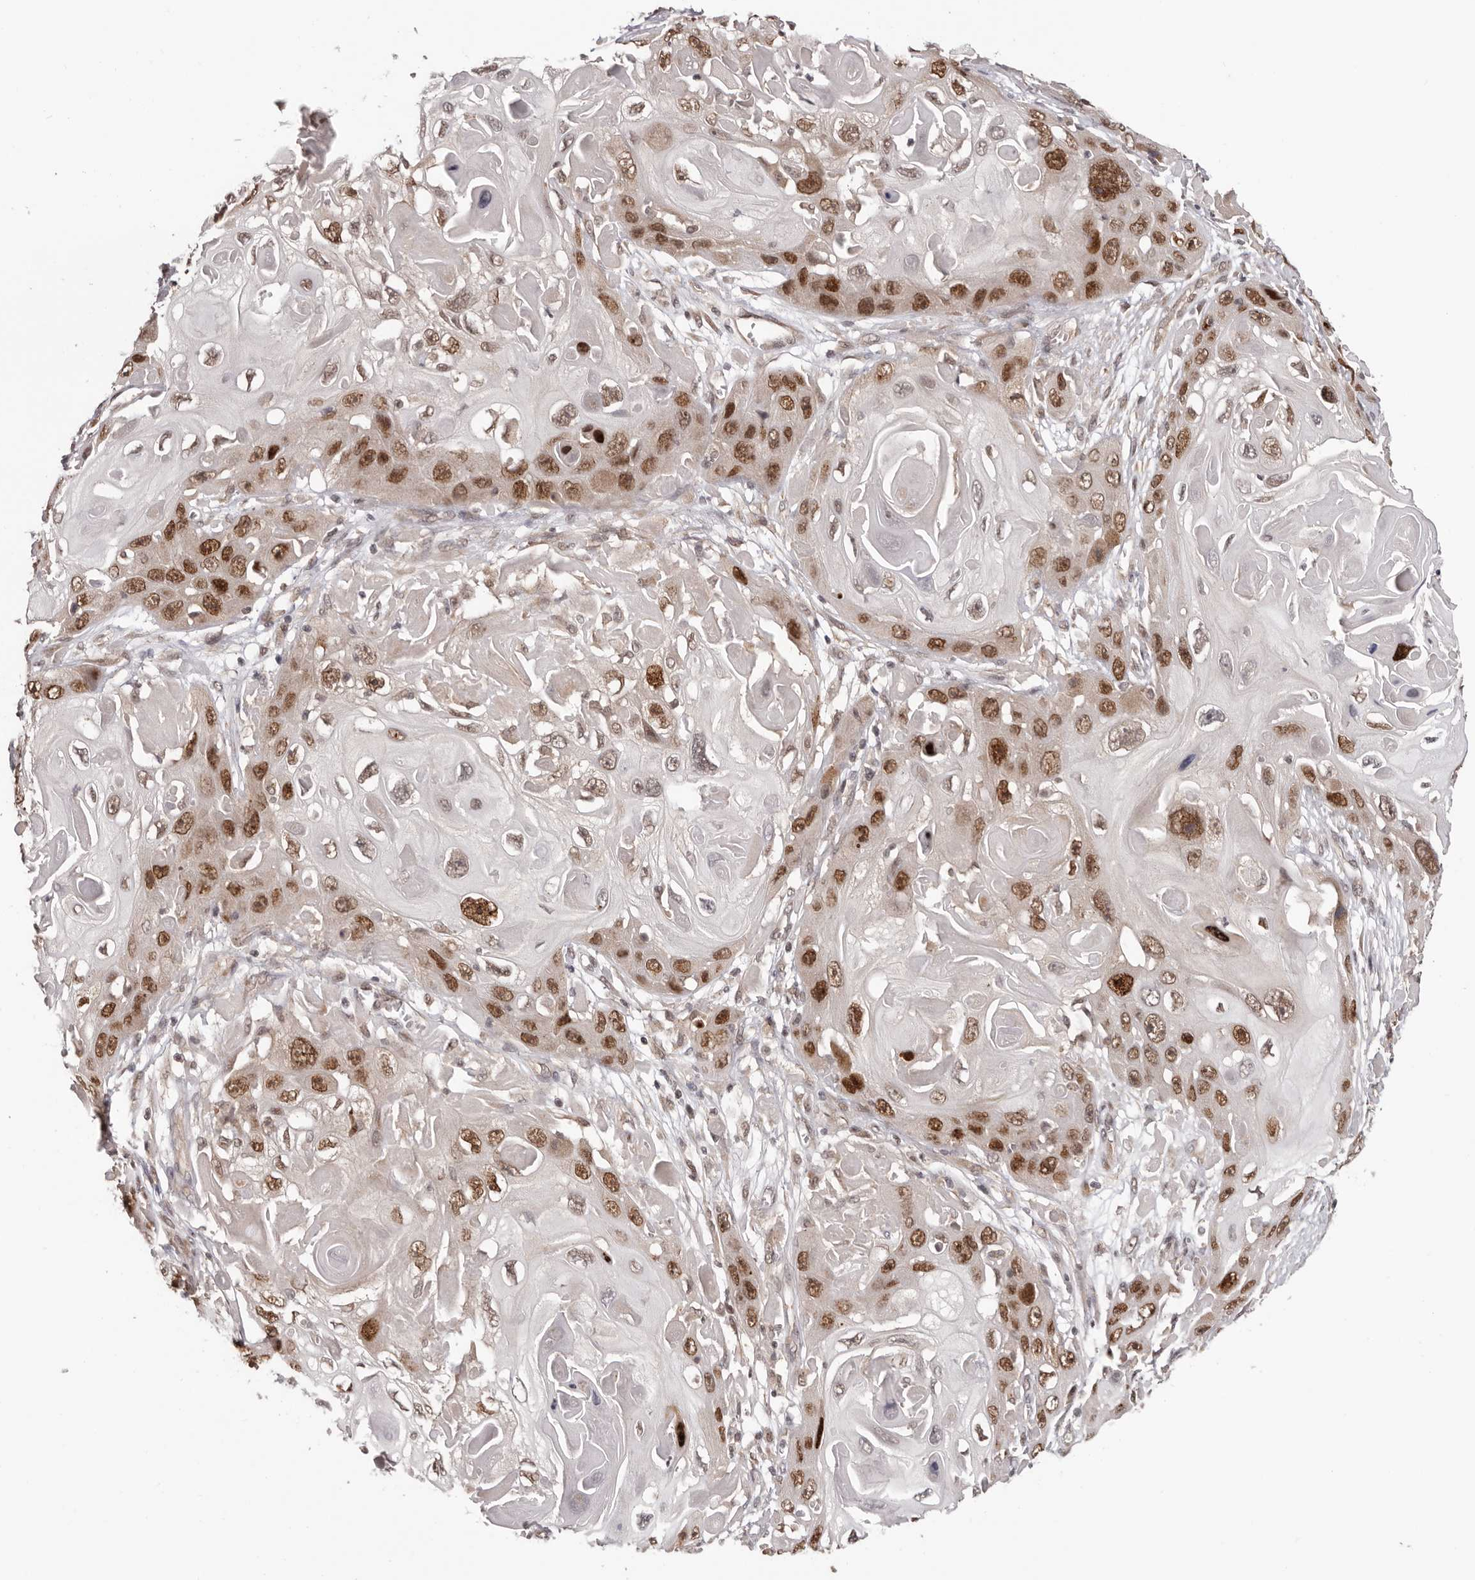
{"staining": {"intensity": "strong", "quantity": ">75%", "location": "nuclear"}, "tissue": "skin cancer", "cell_type": "Tumor cells", "image_type": "cancer", "snomed": [{"axis": "morphology", "description": "Squamous cell carcinoma, NOS"}, {"axis": "topography", "description": "Skin"}], "caption": "Immunohistochemical staining of human skin squamous cell carcinoma exhibits strong nuclear protein positivity in about >75% of tumor cells.", "gene": "TBX5", "patient": {"sex": "male", "age": 55}}